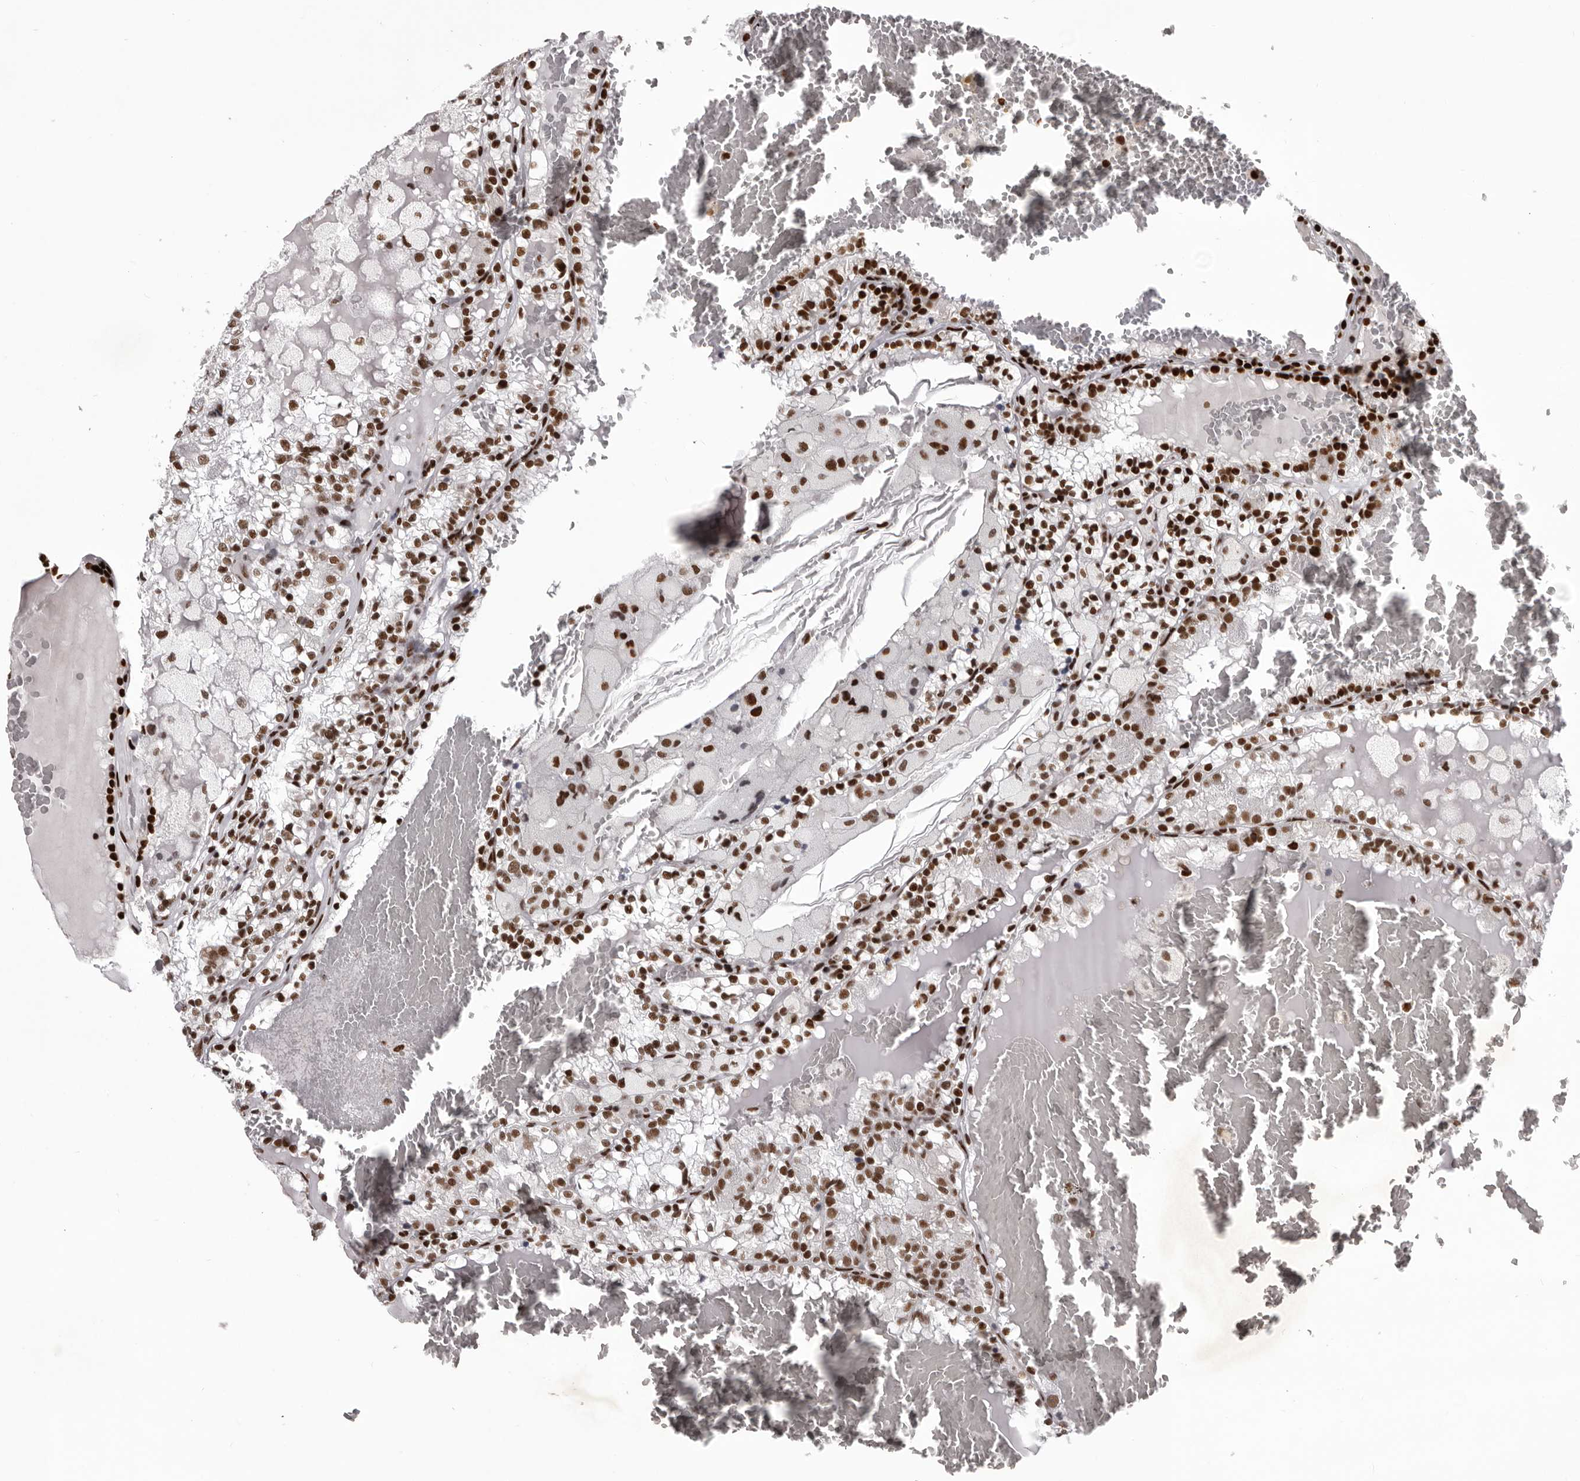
{"staining": {"intensity": "strong", "quantity": ">75%", "location": "nuclear"}, "tissue": "renal cancer", "cell_type": "Tumor cells", "image_type": "cancer", "snomed": [{"axis": "morphology", "description": "Adenocarcinoma, NOS"}, {"axis": "topography", "description": "Kidney"}], "caption": "Renal cancer (adenocarcinoma) stained with a brown dye displays strong nuclear positive positivity in approximately >75% of tumor cells.", "gene": "NUMA1", "patient": {"sex": "female", "age": 56}}